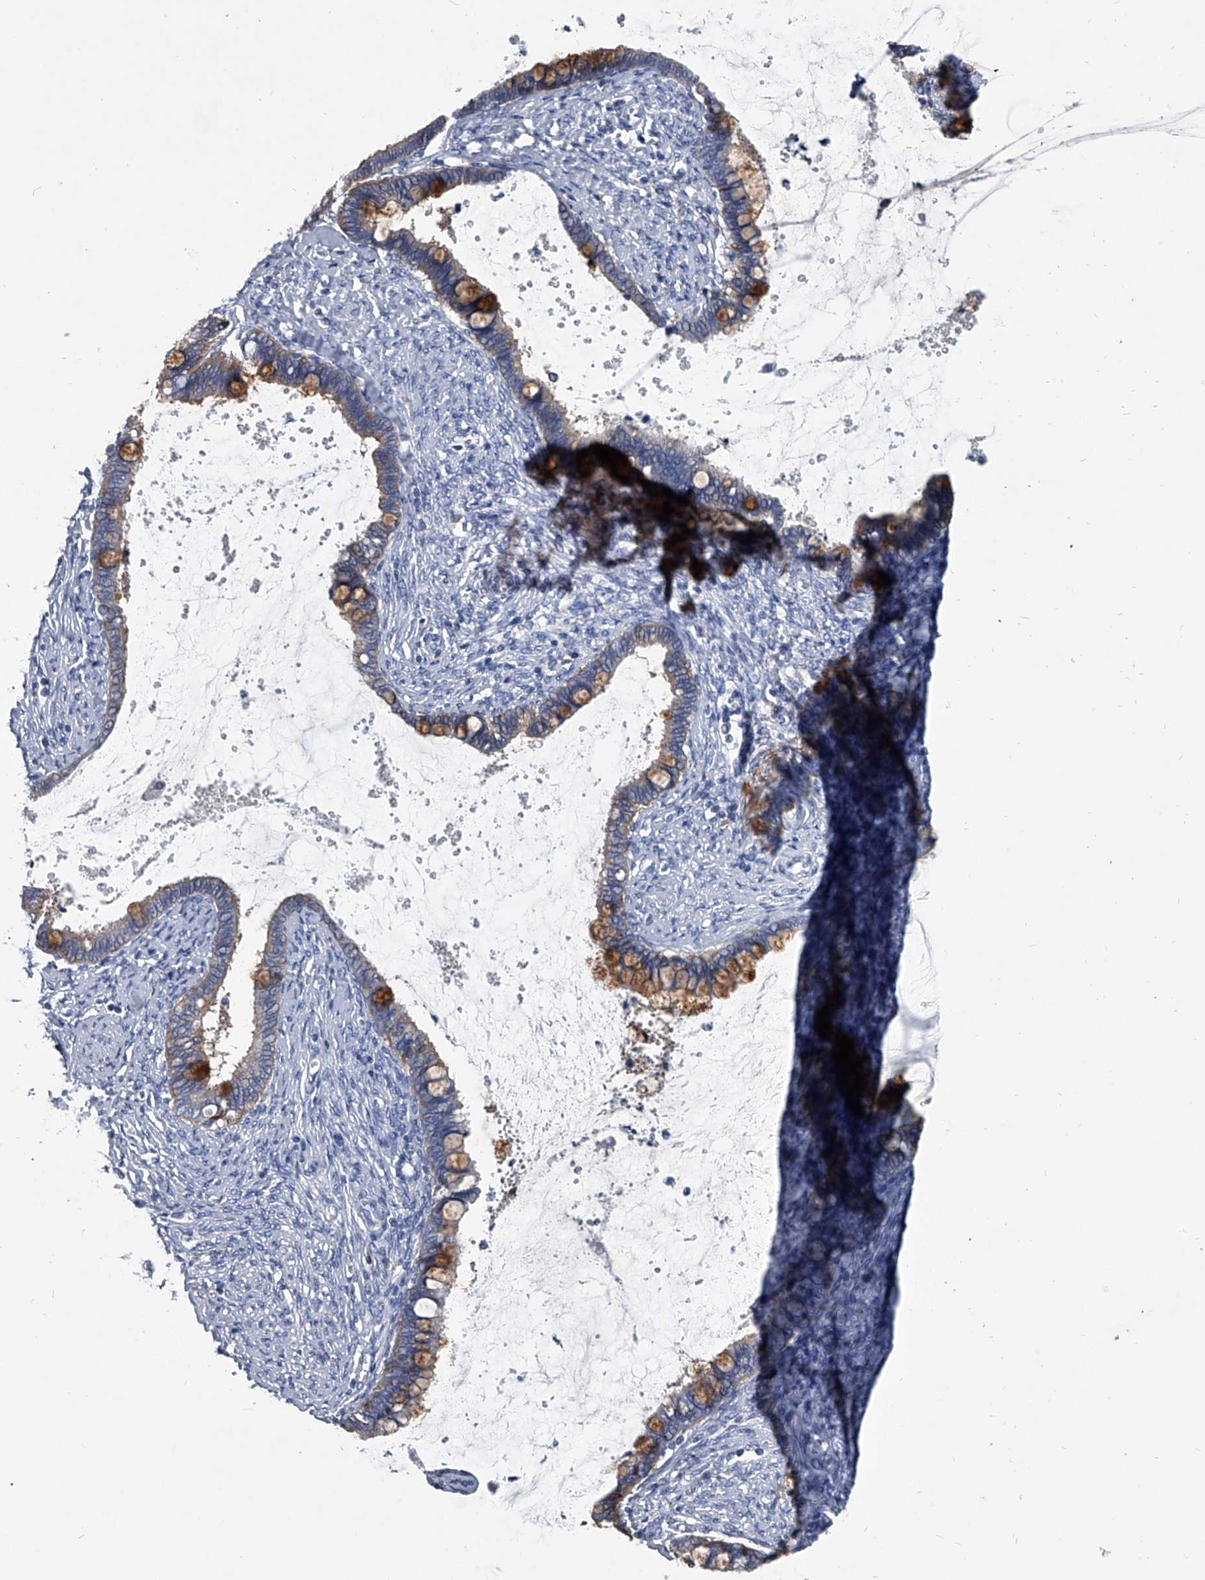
{"staining": {"intensity": "moderate", "quantity": ">75%", "location": "cytoplasmic/membranous"}, "tissue": "cervical cancer", "cell_type": "Tumor cells", "image_type": "cancer", "snomed": [{"axis": "morphology", "description": "Adenocarcinoma, NOS"}, {"axis": "topography", "description": "Cervix"}], "caption": "Tumor cells display medium levels of moderate cytoplasmic/membranous expression in approximately >75% of cells in cervical cancer (adenocarcinoma).", "gene": "BCAS1", "patient": {"sex": "female", "age": 44}}